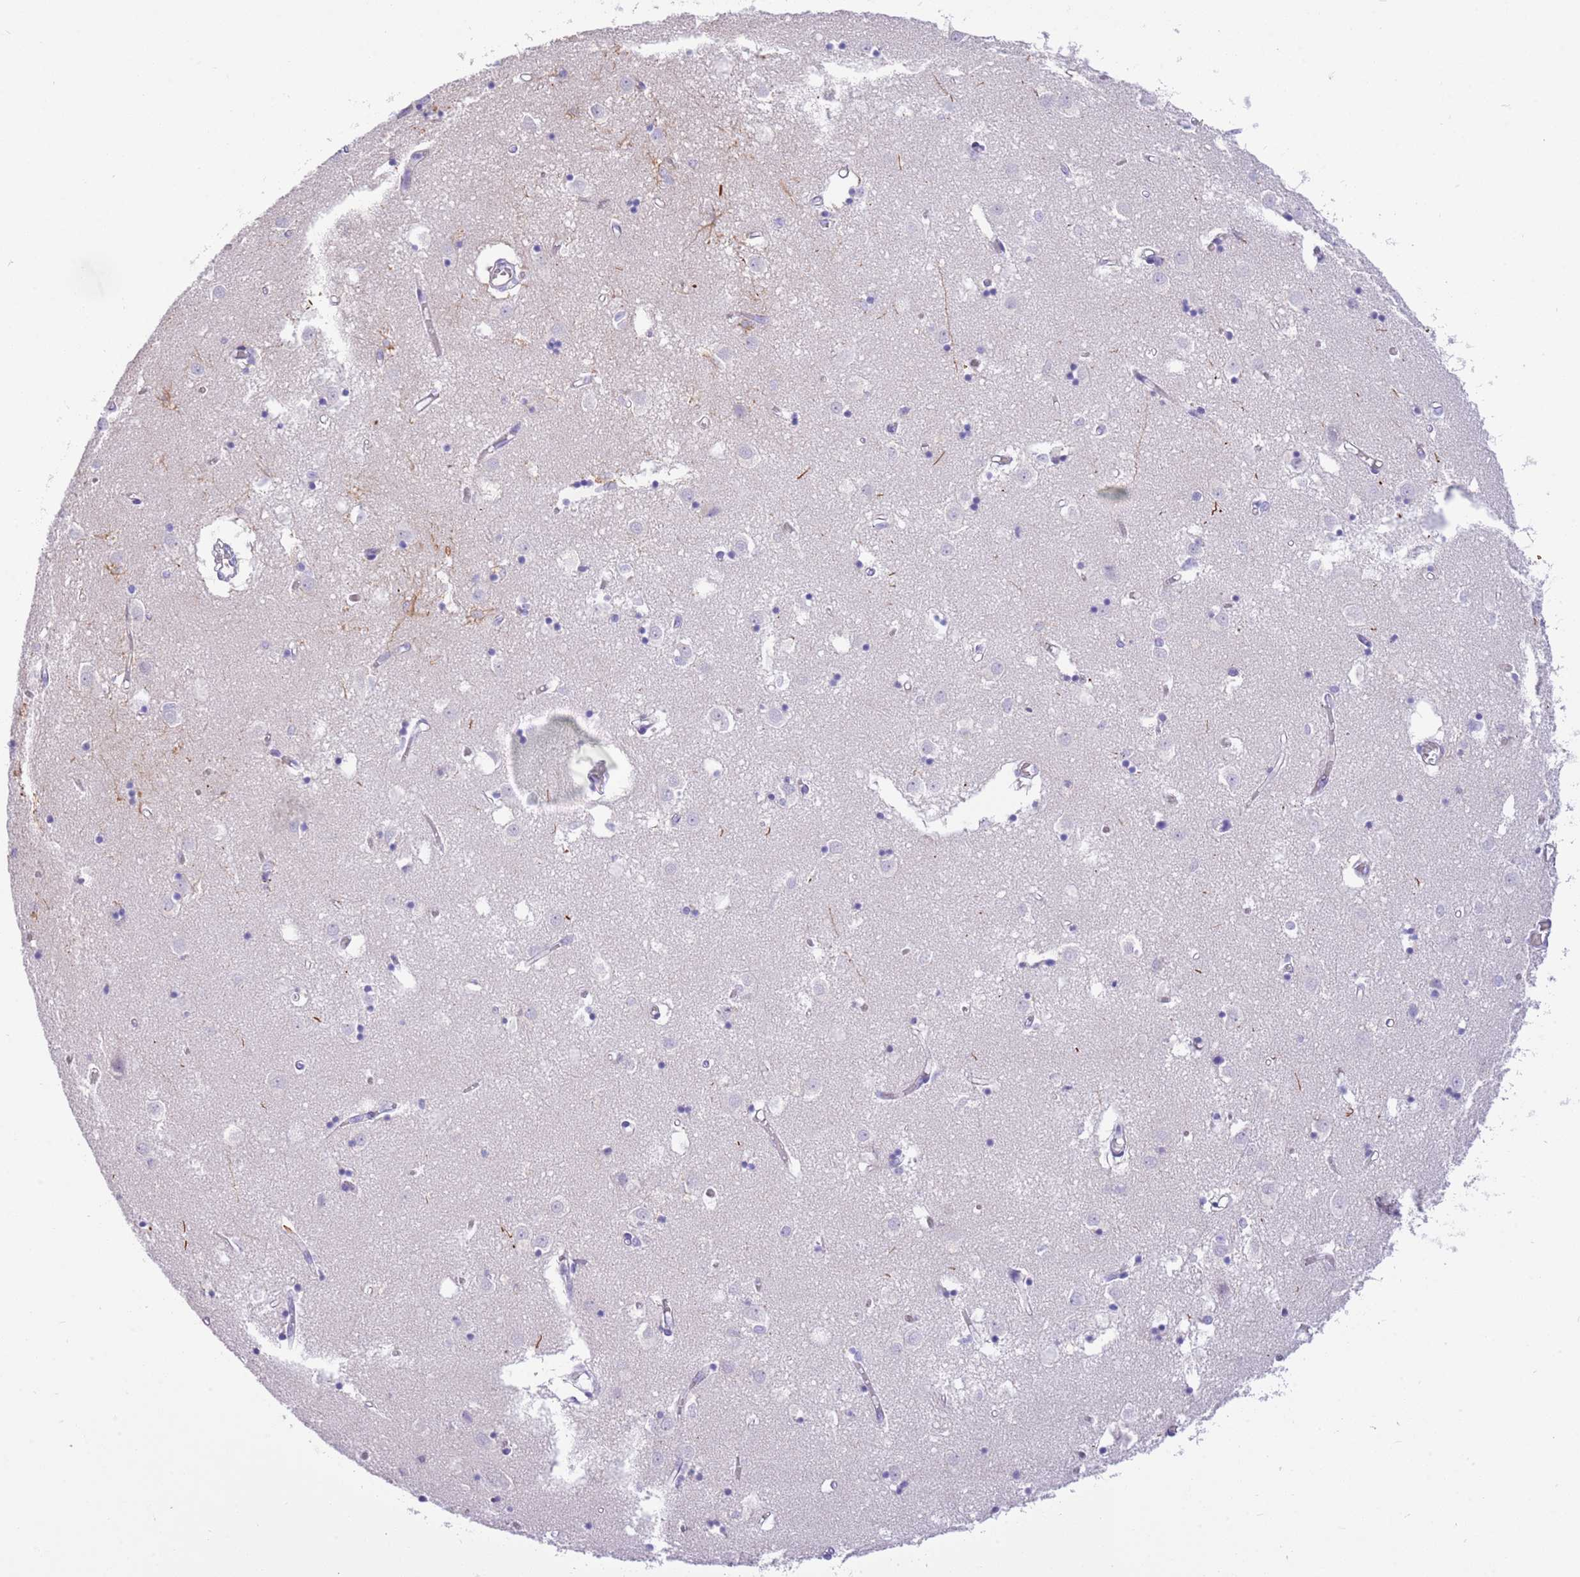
{"staining": {"intensity": "negative", "quantity": "none", "location": "none"}, "tissue": "caudate", "cell_type": "Glial cells", "image_type": "normal", "snomed": [{"axis": "morphology", "description": "Normal tissue, NOS"}, {"axis": "topography", "description": "Lateral ventricle wall"}], "caption": "This micrograph is of benign caudate stained with immunohistochemistry (IHC) to label a protein in brown with the nuclei are counter-stained blue. There is no expression in glial cells.", "gene": "SFTPA1", "patient": {"sex": "male", "age": 70}}